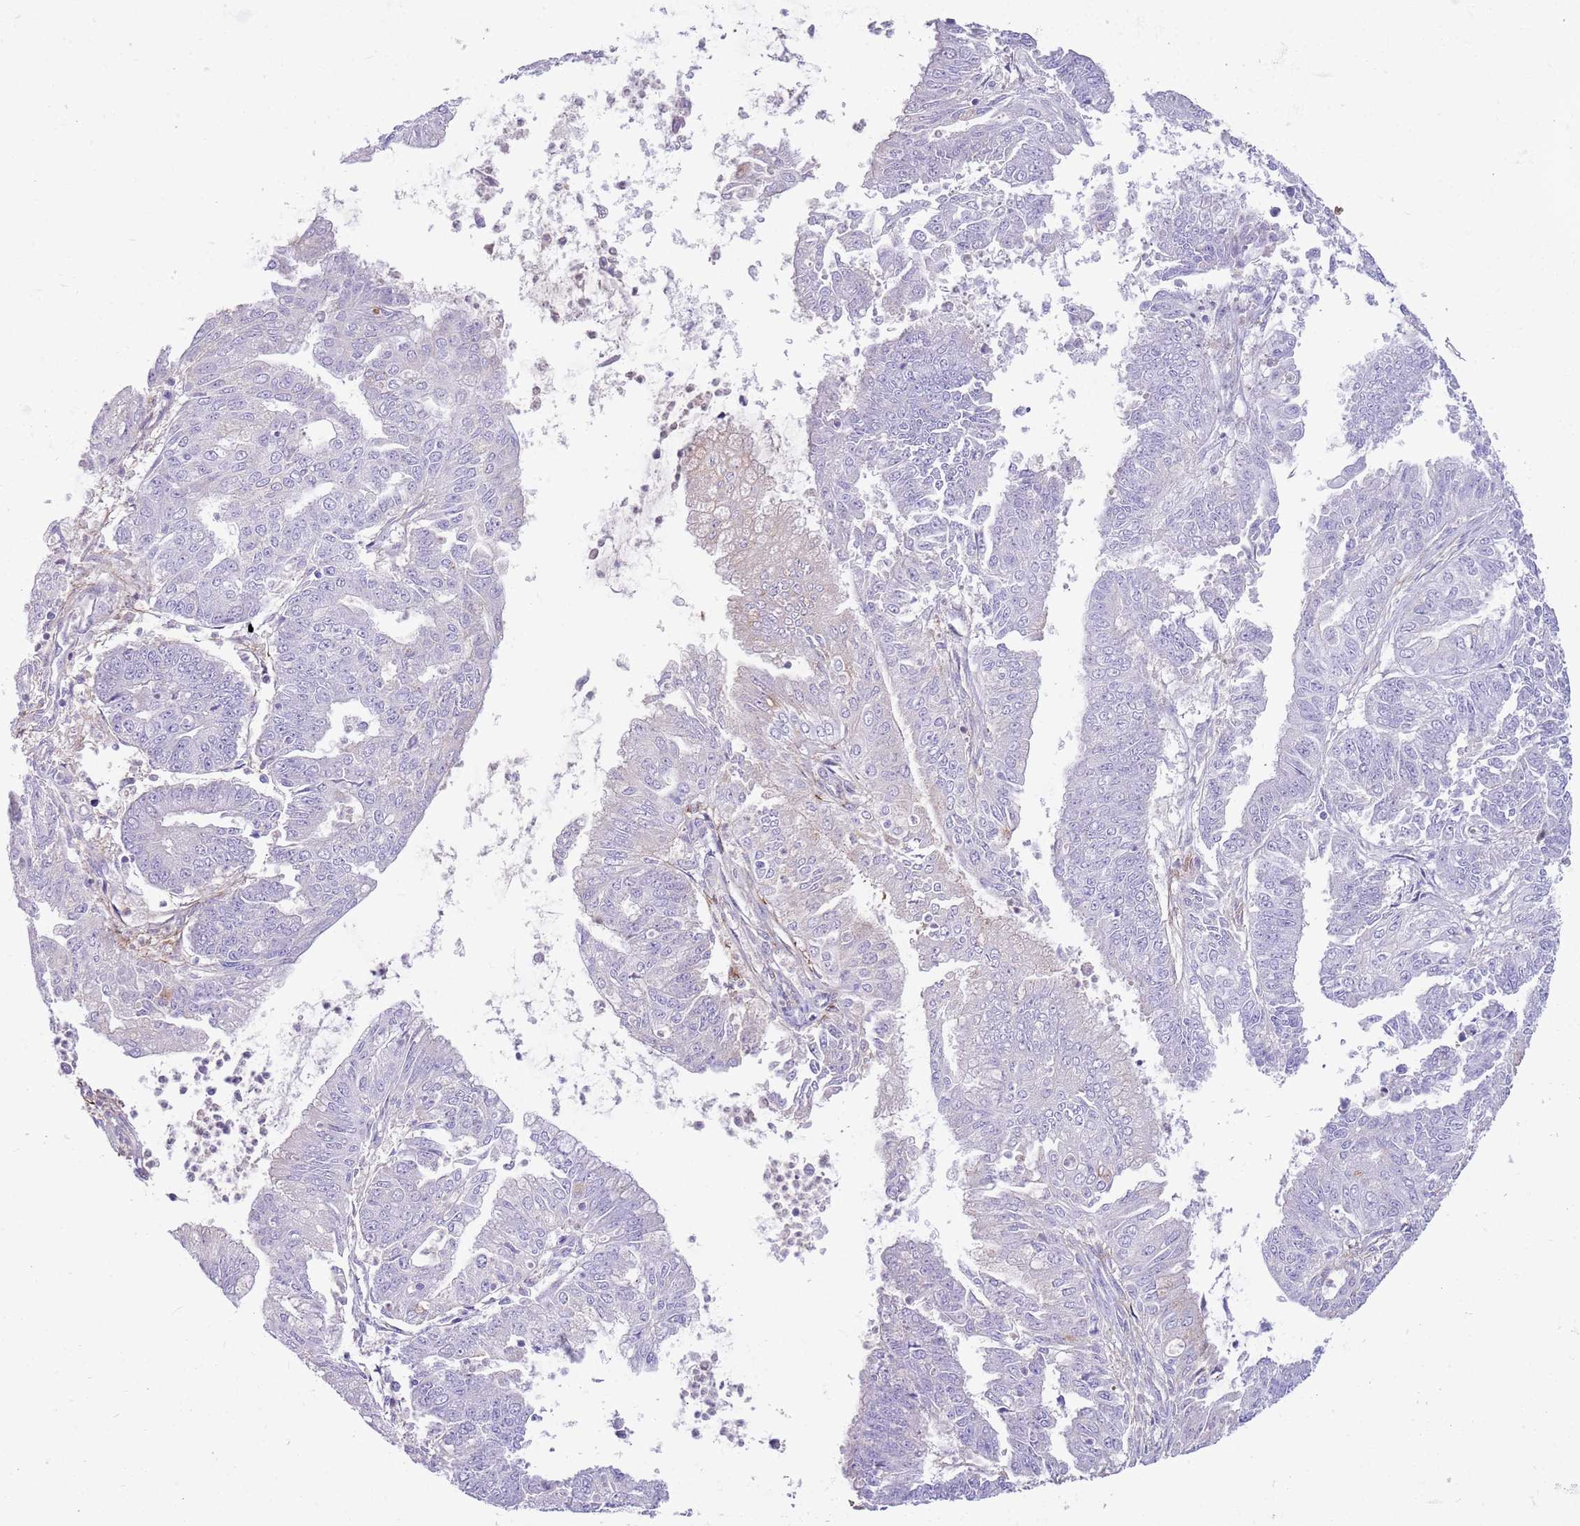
{"staining": {"intensity": "negative", "quantity": "none", "location": "none"}, "tissue": "endometrial cancer", "cell_type": "Tumor cells", "image_type": "cancer", "snomed": [{"axis": "morphology", "description": "Adenocarcinoma, NOS"}, {"axis": "topography", "description": "Endometrium"}], "caption": "Protein analysis of endometrial adenocarcinoma displays no significant positivity in tumor cells.", "gene": "LEPROTL1", "patient": {"sex": "female", "age": 73}}